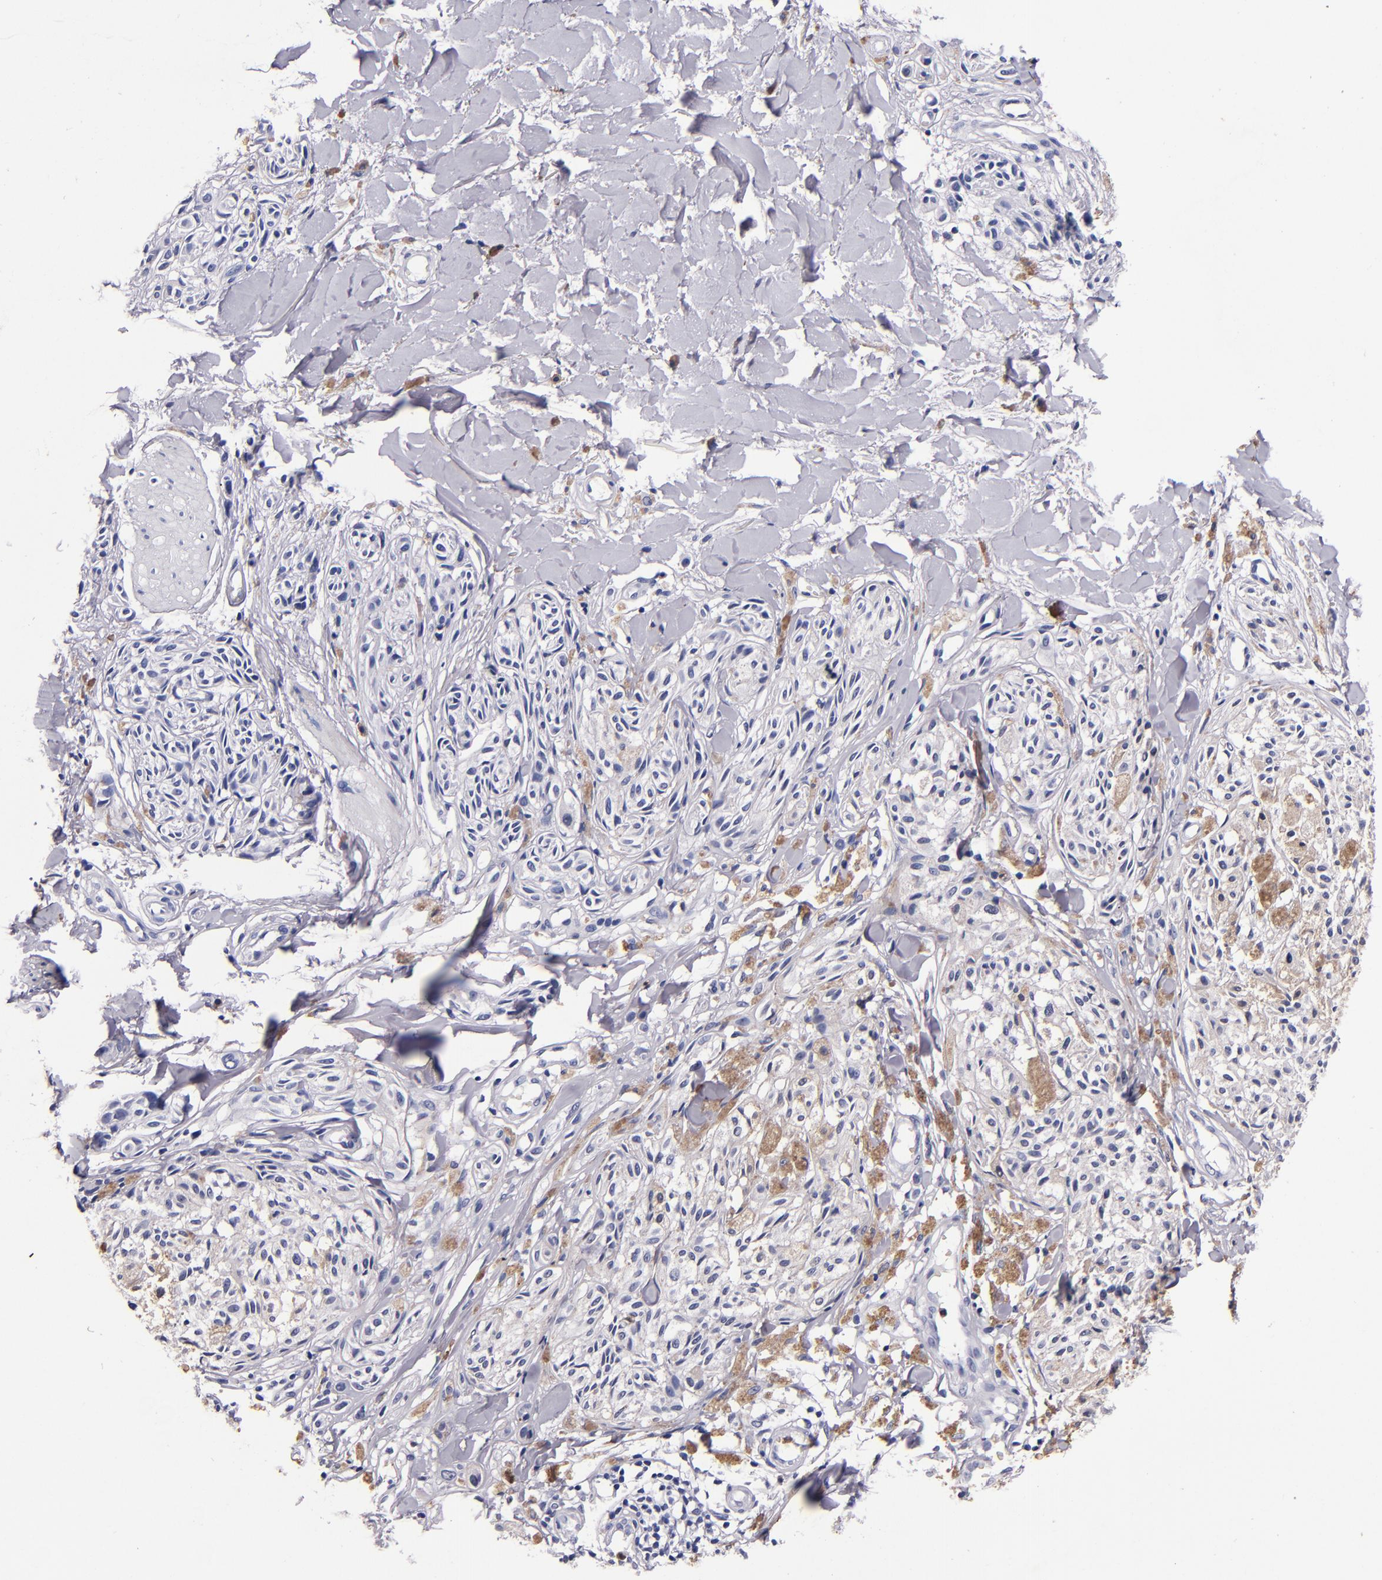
{"staining": {"intensity": "moderate", "quantity": "<25%", "location": "cytoplasmic/membranous"}, "tissue": "melanoma", "cell_type": "Tumor cells", "image_type": "cancer", "snomed": [{"axis": "morphology", "description": "Malignant melanoma, Metastatic site"}, {"axis": "topography", "description": "Skin"}], "caption": "Melanoma stained with DAB (3,3'-diaminobenzidine) immunohistochemistry (IHC) exhibits low levels of moderate cytoplasmic/membranous staining in approximately <25% of tumor cells.", "gene": "S100A8", "patient": {"sex": "female", "age": 66}}